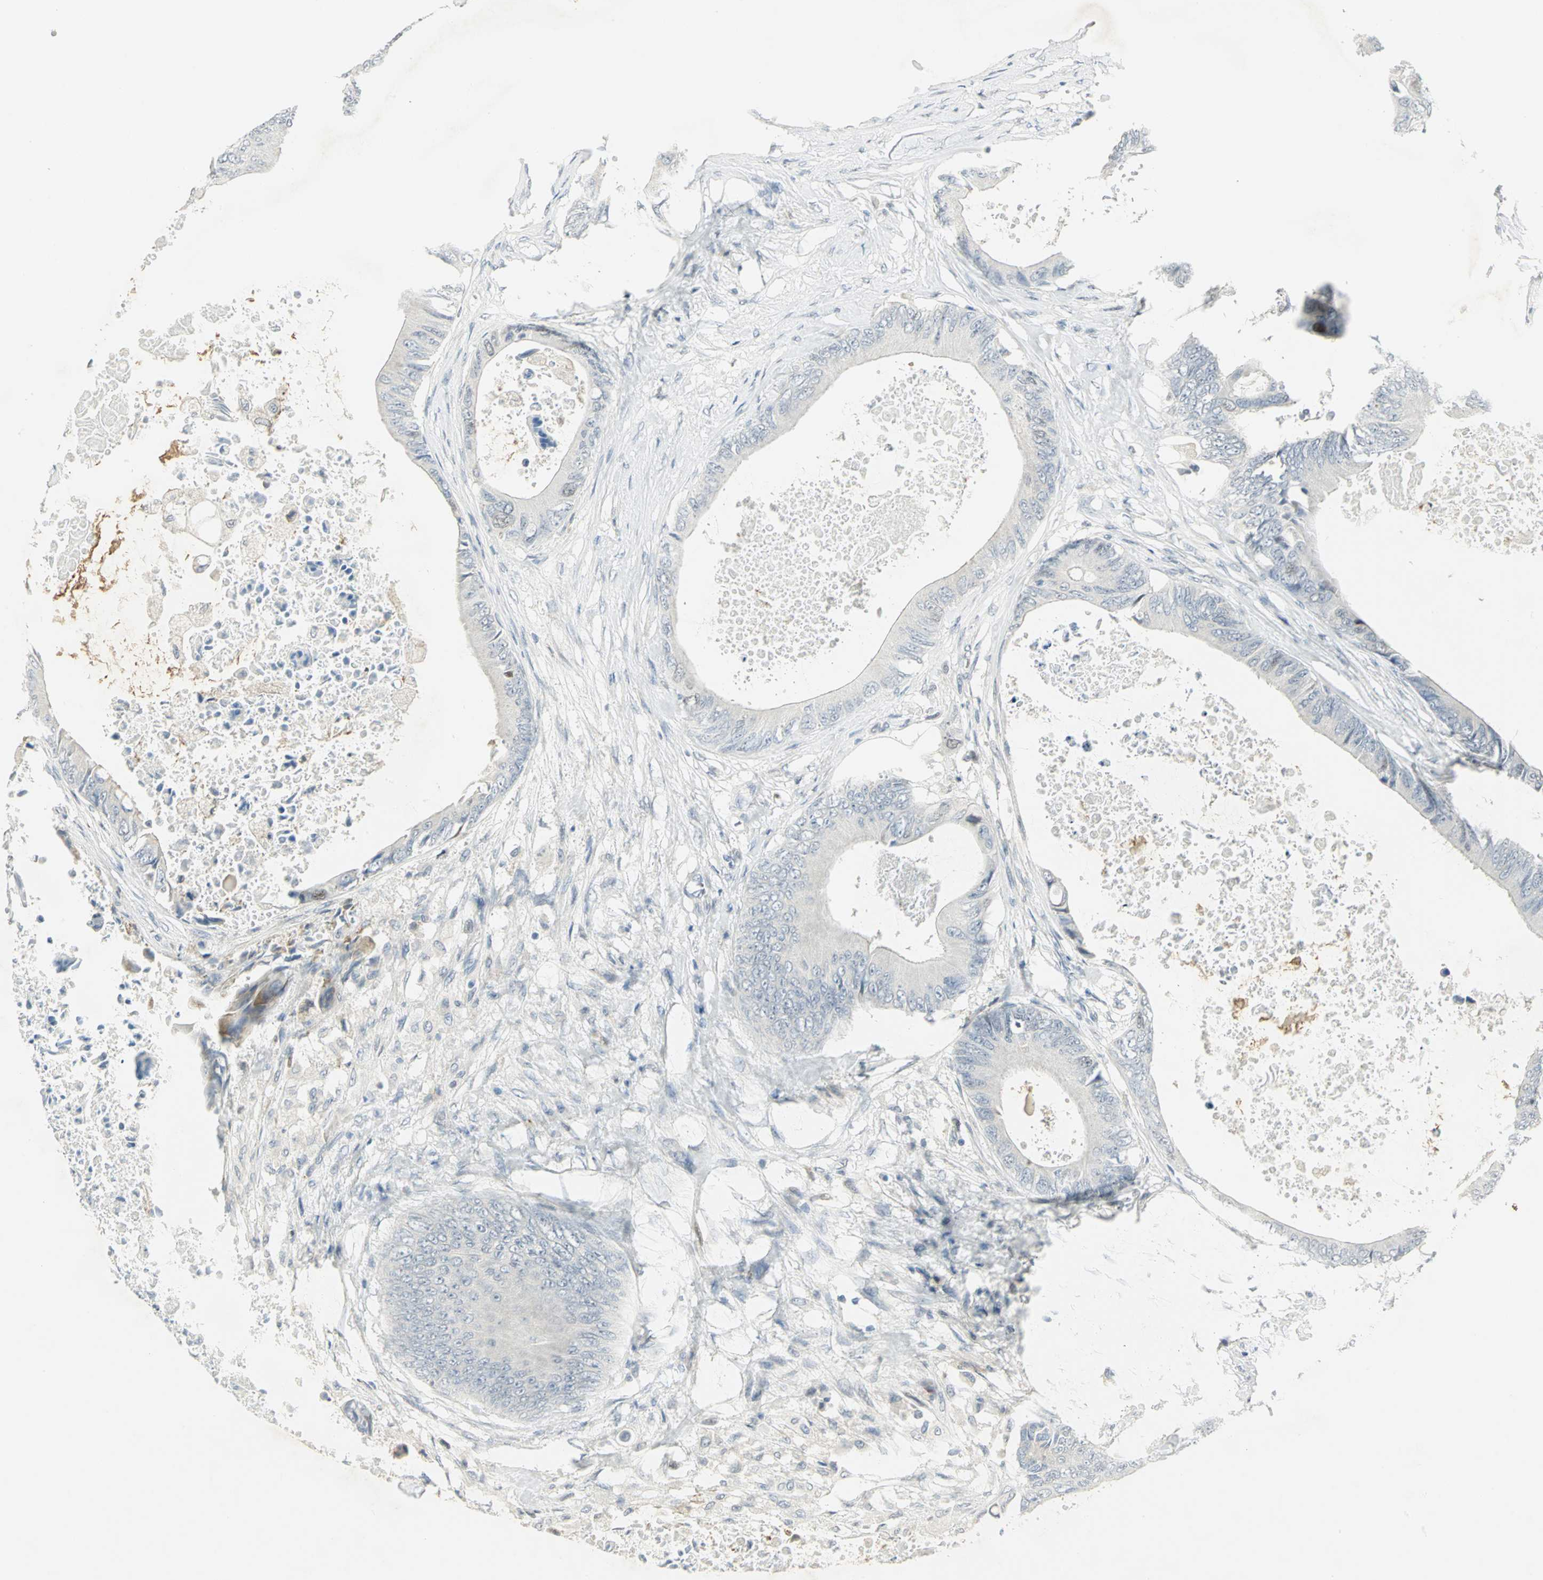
{"staining": {"intensity": "weak", "quantity": "<25%", "location": "nuclear"}, "tissue": "colorectal cancer", "cell_type": "Tumor cells", "image_type": "cancer", "snomed": [{"axis": "morphology", "description": "Normal tissue, NOS"}, {"axis": "morphology", "description": "Adenocarcinoma, NOS"}, {"axis": "topography", "description": "Rectum"}, {"axis": "topography", "description": "Peripheral nerve tissue"}], "caption": "IHC image of neoplastic tissue: human colorectal adenocarcinoma stained with DAB (3,3'-diaminobenzidine) reveals no significant protein staining in tumor cells. (IHC, brightfield microscopy, high magnification).", "gene": "BCL6", "patient": {"sex": "female", "age": 77}}